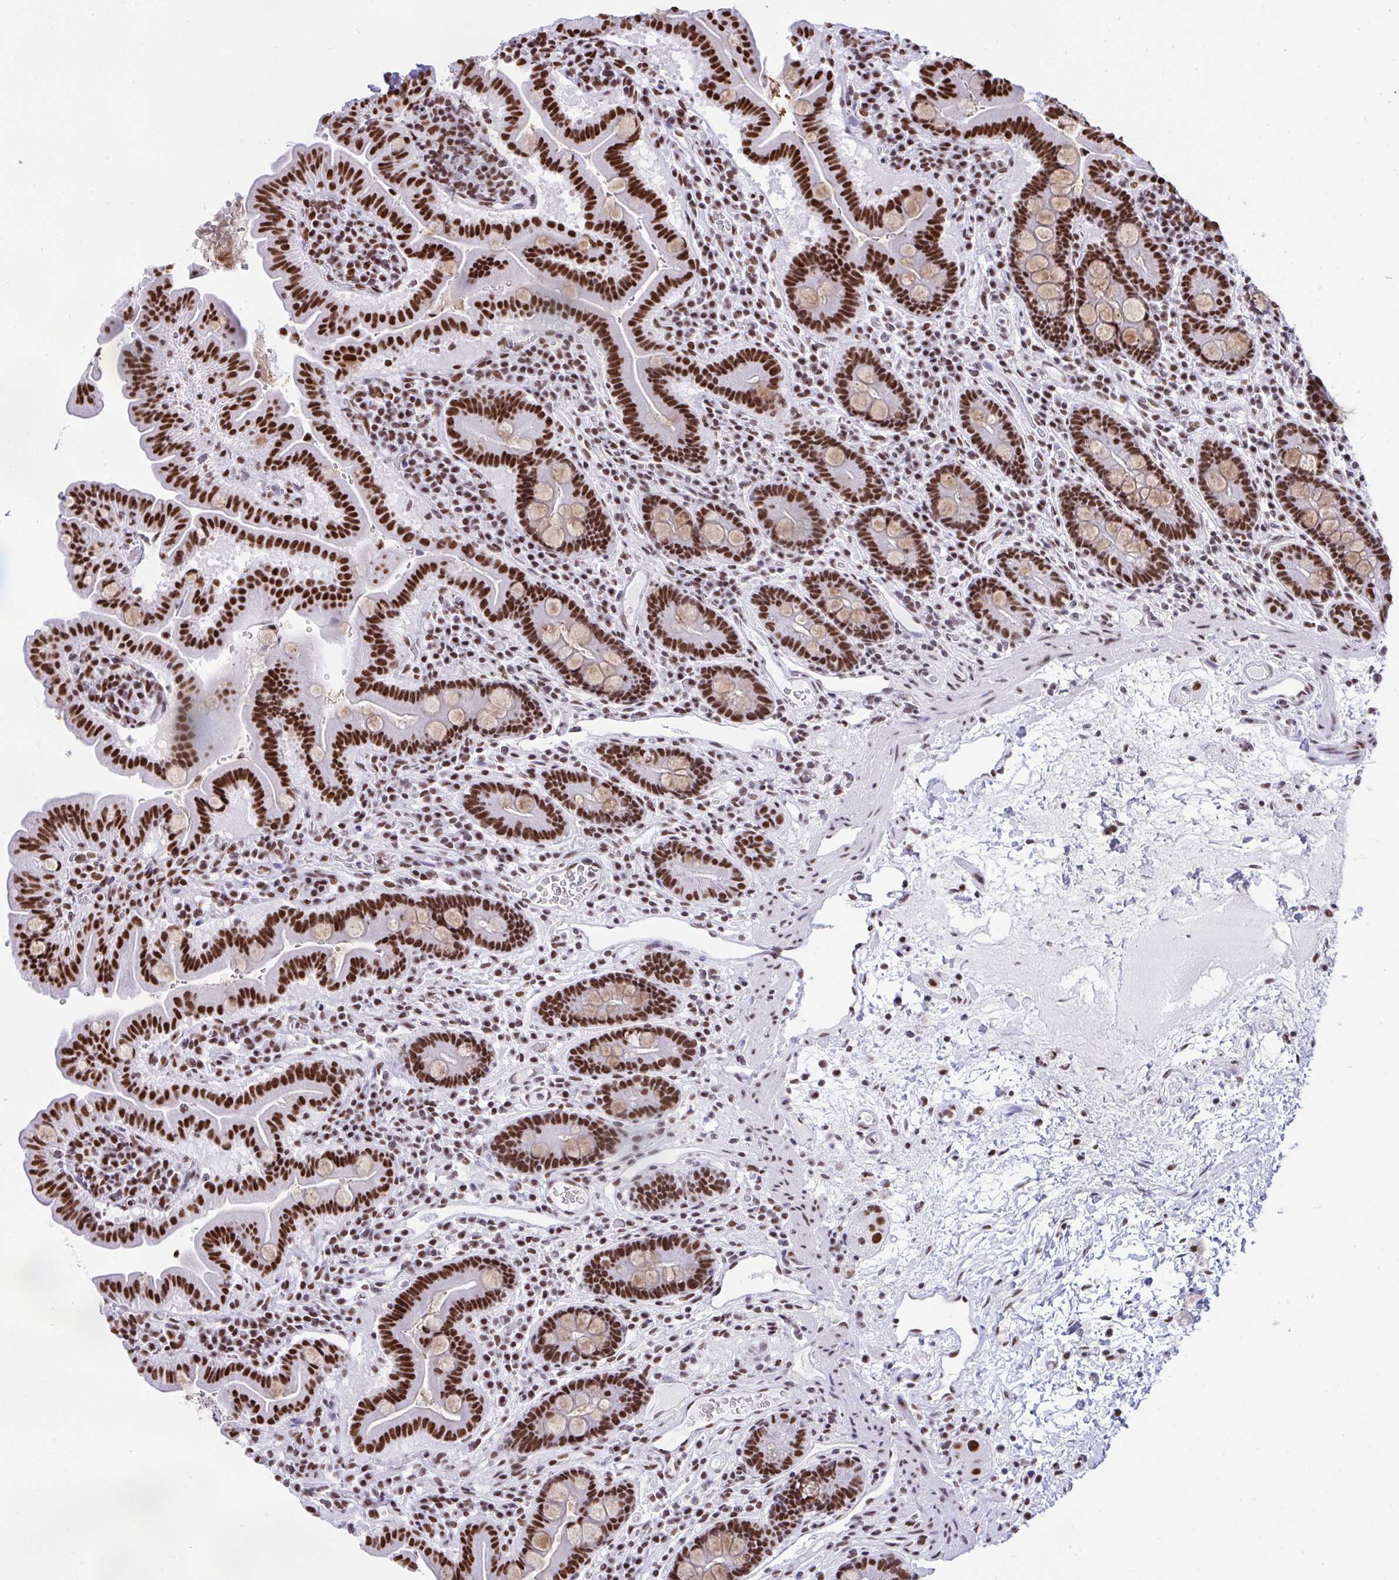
{"staining": {"intensity": "strong", "quantity": ">75%", "location": "nuclear"}, "tissue": "small intestine", "cell_type": "Glandular cells", "image_type": "normal", "snomed": [{"axis": "morphology", "description": "Normal tissue, NOS"}, {"axis": "topography", "description": "Small intestine"}], "caption": "Immunohistochemistry staining of unremarkable small intestine, which exhibits high levels of strong nuclear expression in approximately >75% of glandular cells indicating strong nuclear protein staining. The staining was performed using DAB (brown) for protein detection and nuclei were counterstained in hematoxylin (blue).", "gene": "DDX52", "patient": {"sex": "male", "age": 26}}